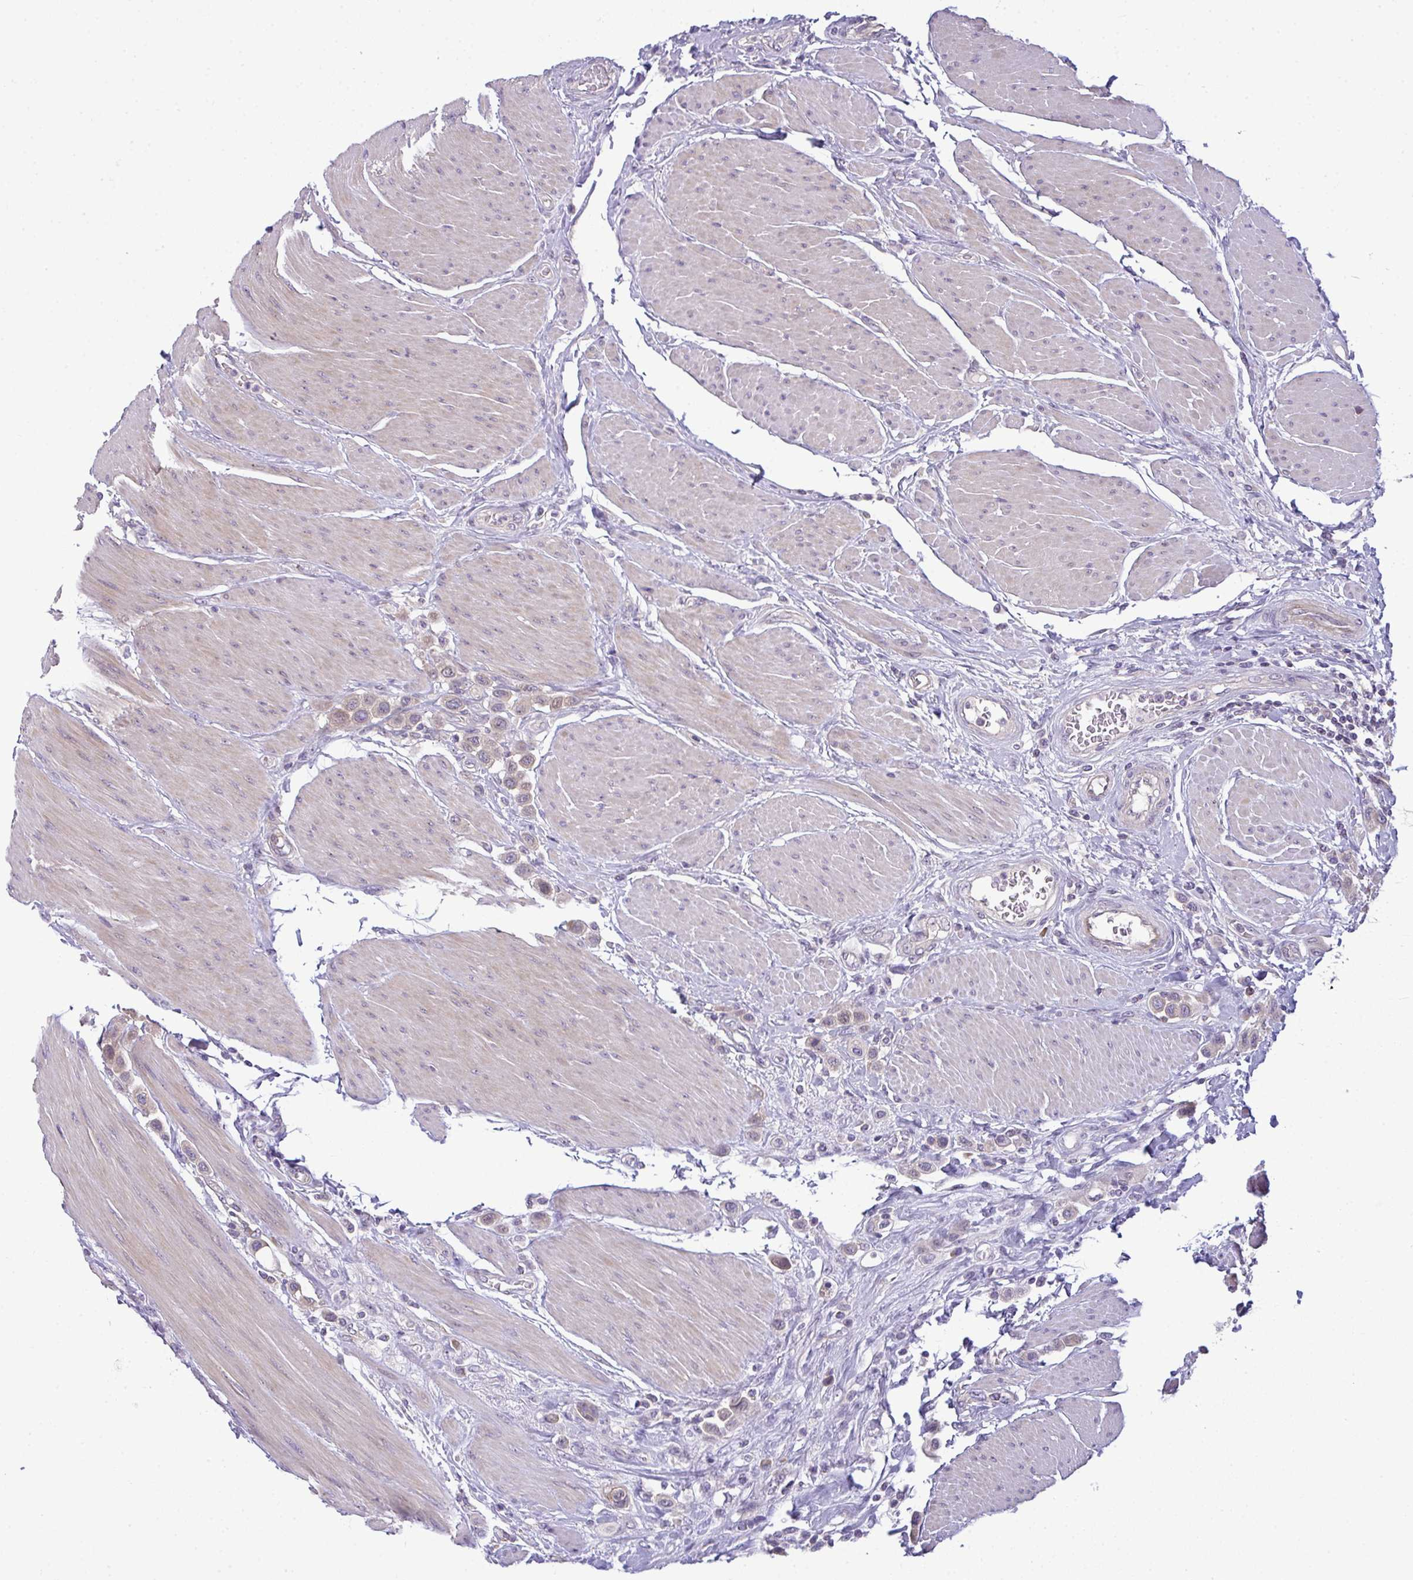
{"staining": {"intensity": "weak", "quantity": "<25%", "location": "cytoplasmic/membranous,nuclear"}, "tissue": "urothelial cancer", "cell_type": "Tumor cells", "image_type": "cancer", "snomed": [{"axis": "morphology", "description": "Urothelial carcinoma, High grade"}, {"axis": "topography", "description": "Urinary bladder"}], "caption": "This photomicrograph is of high-grade urothelial carcinoma stained with immunohistochemistry (IHC) to label a protein in brown with the nuclei are counter-stained blue. There is no expression in tumor cells.", "gene": "NT5C1A", "patient": {"sex": "male", "age": 50}}